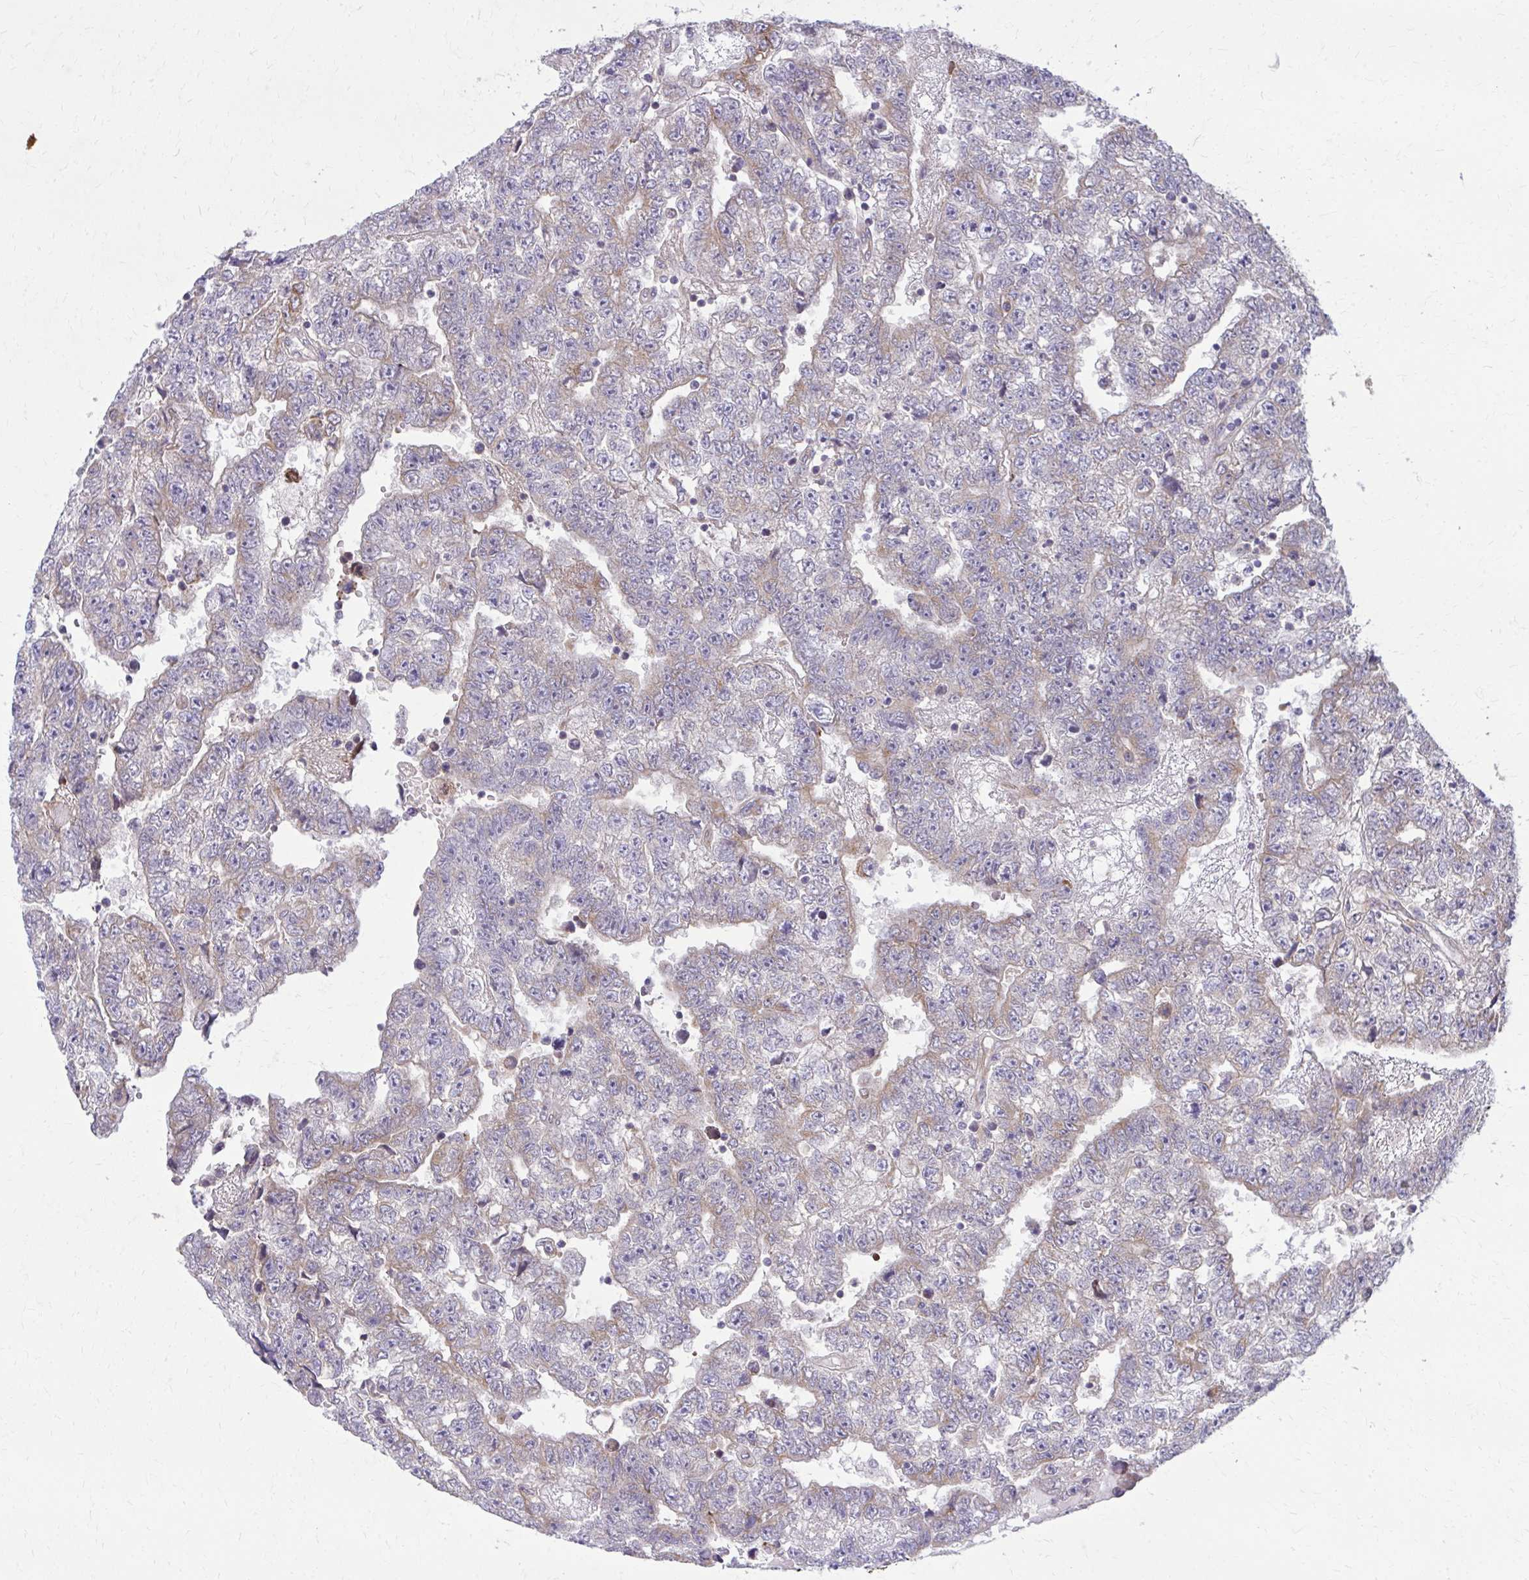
{"staining": {"intensity": "weak", "quantity": "25%-75%", "location": "cytoplasmic/membranous"}, "tissue": "testis cancer", "cell_type": "Tumor cells", "image_type": "cancer", "snomed": [{"axis": "morphology", "description": "Carcinoma, Embryonal, NOS"}, {"axis": "topography", "description": "Testis"}], "caption": "Tumor cells show low levels of weak cytoplasmic/membranous staining in approximately 25%-75% of cells in human embryonal carcinoma (testis).", "gene": "CEMP1", "patient": {"sex": "male", "age": 25}}